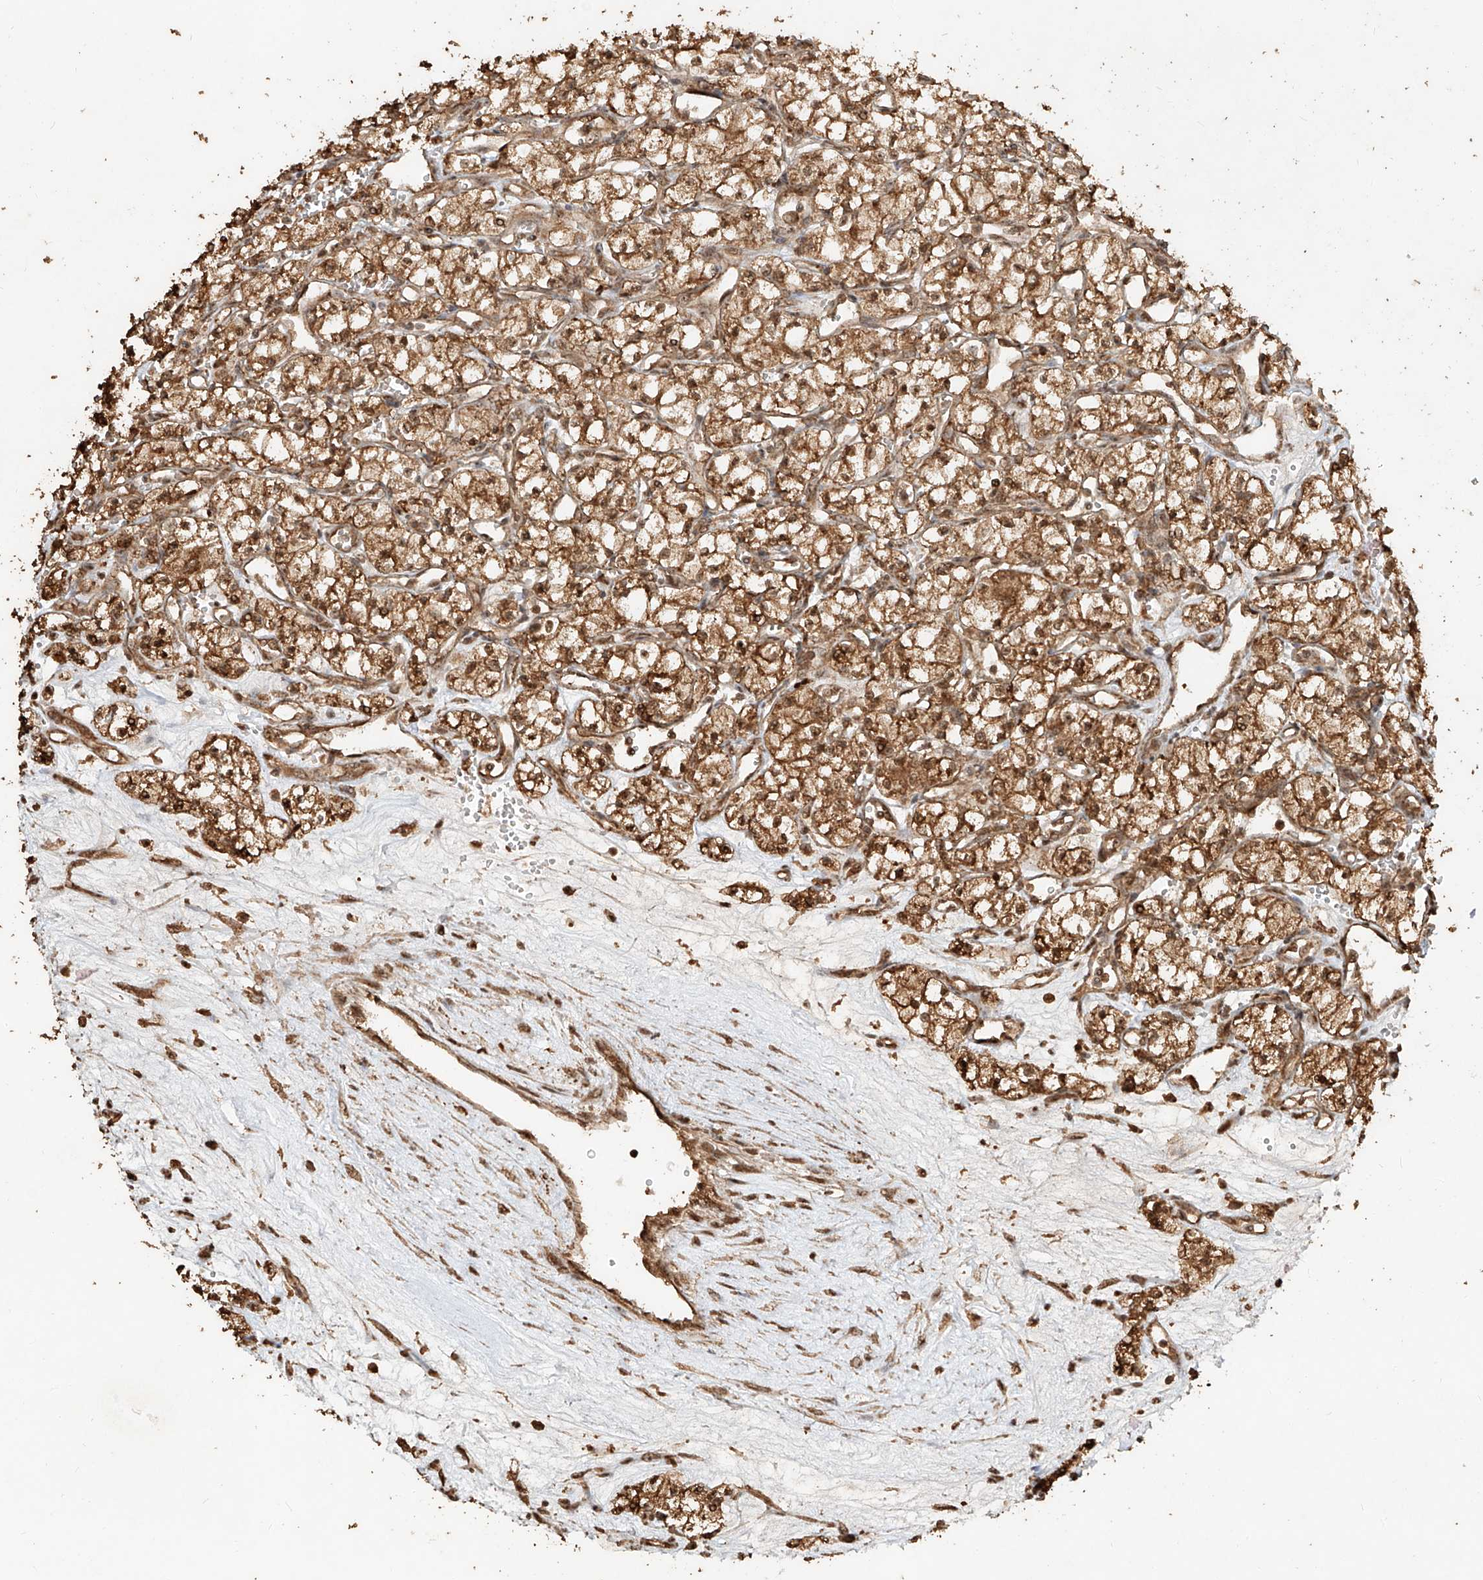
{"staining": {"intensity": "moderate", "quantity": ">75%", "location": "cytoplasmic/membranous,nuclear"}, "tissue": "renal cancer", "cell_type": "Tumor cells", "image_type": "cancer", "snomed": [{"axis": "morphology", "description": "Adenocarcinoma, NOS"}, {"axis": "topography", "description": "Kidney"}], "caption": "IHC of human adenocarcinoma (renal) shows medium levels of moderate cytoplasmic/membranous and nuclear staining in approximately >75% of tumor cells.", "gene": "ZNF660", "patient": {"sex": "male", "age": 59}}